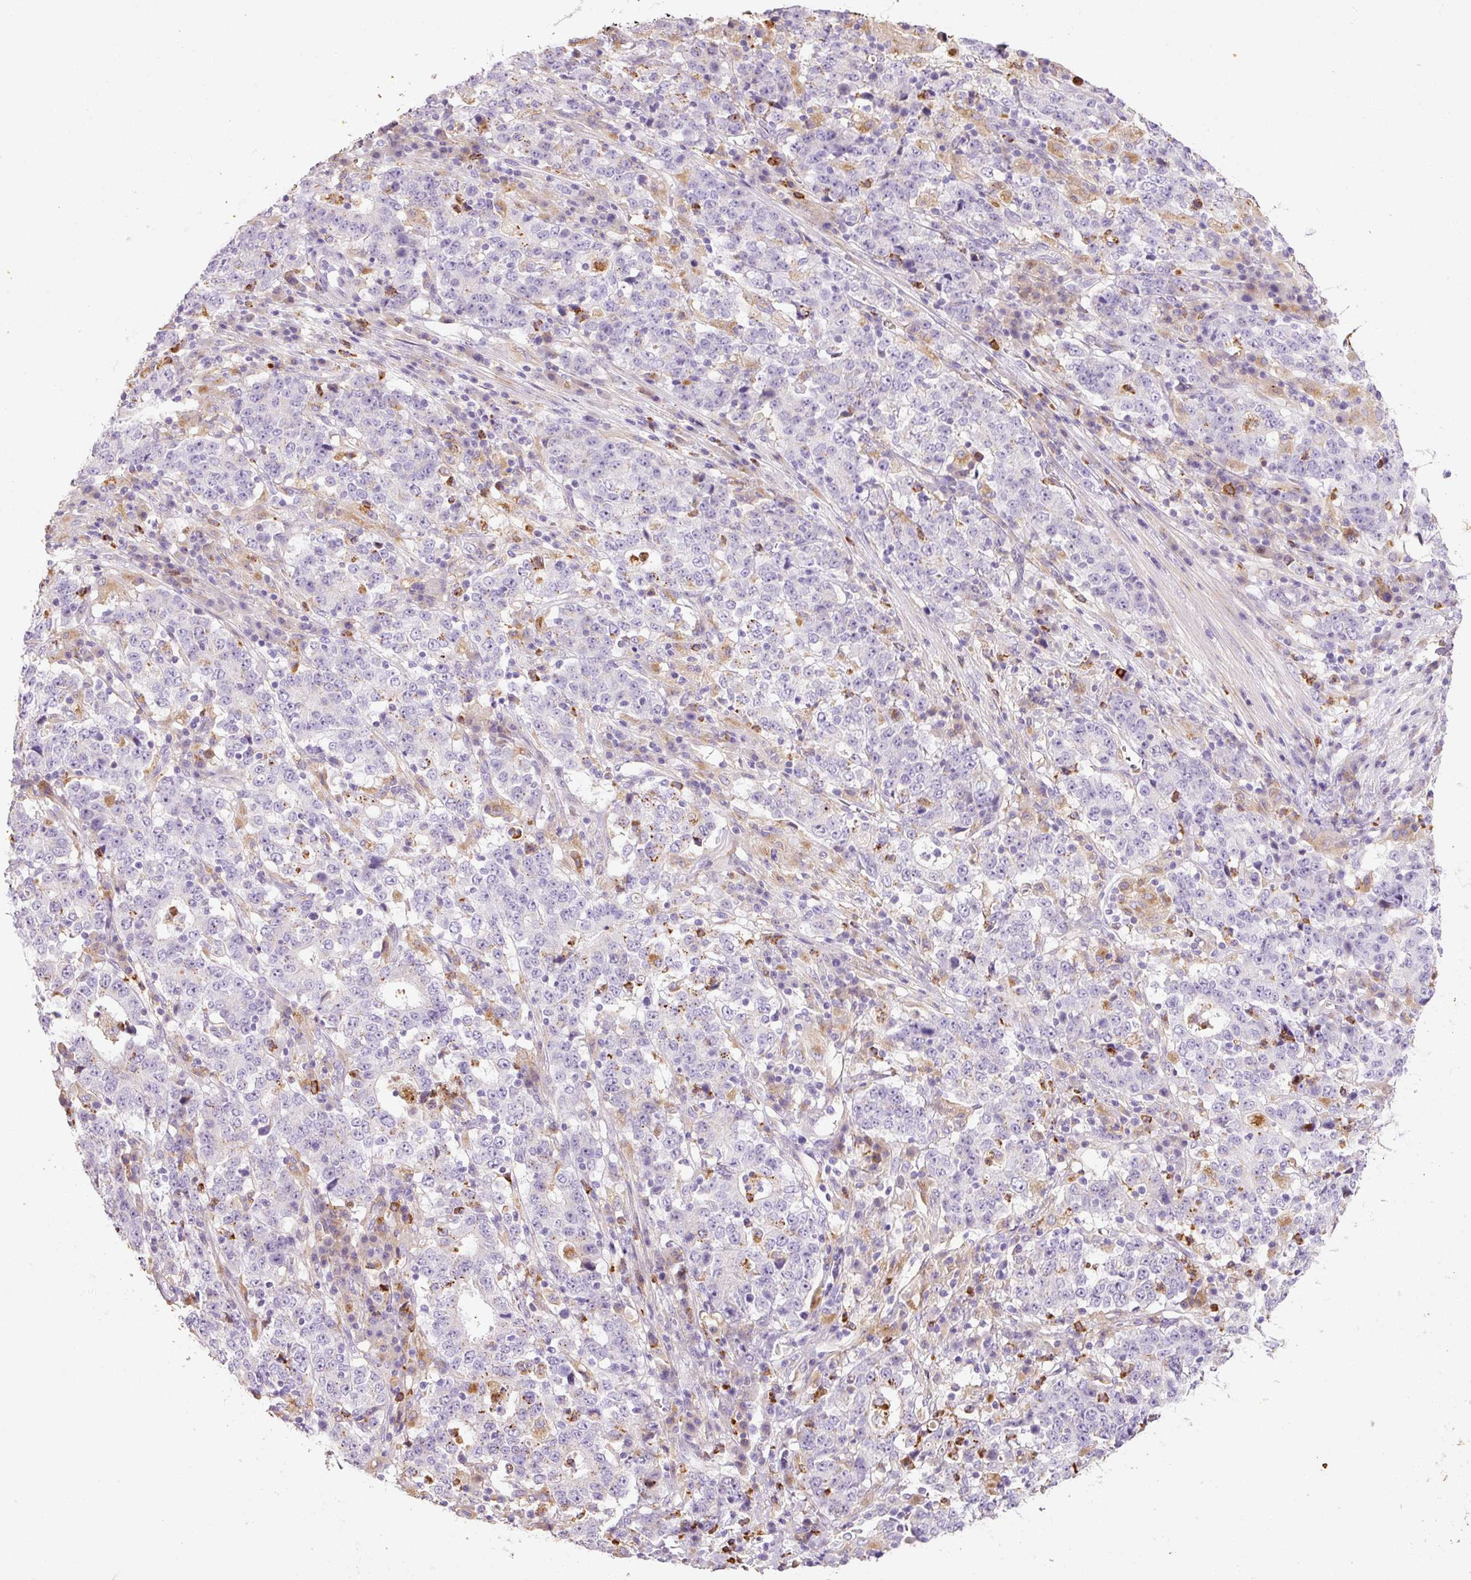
{"staining": {"intensity": "negative", "quantity": "none", "location": "none"}, "tissue": "stomach cancer", "cell_type": "Tumor cells", "image_type": "cancer", "snomed": [{"axis": "morphology", "description": "Adenocarcinoma, NOS"}, {"axis": "topography", "description": "Stomach"}], "caption": "IHC micrograph of neoplastic tissue: human stomach cancer (adenocarcinoma) stained with DAB demonstrates no significant protein staining in tumor cells.", "gene": "TMC8", "patient": {"sex": "male", "age": 59}}